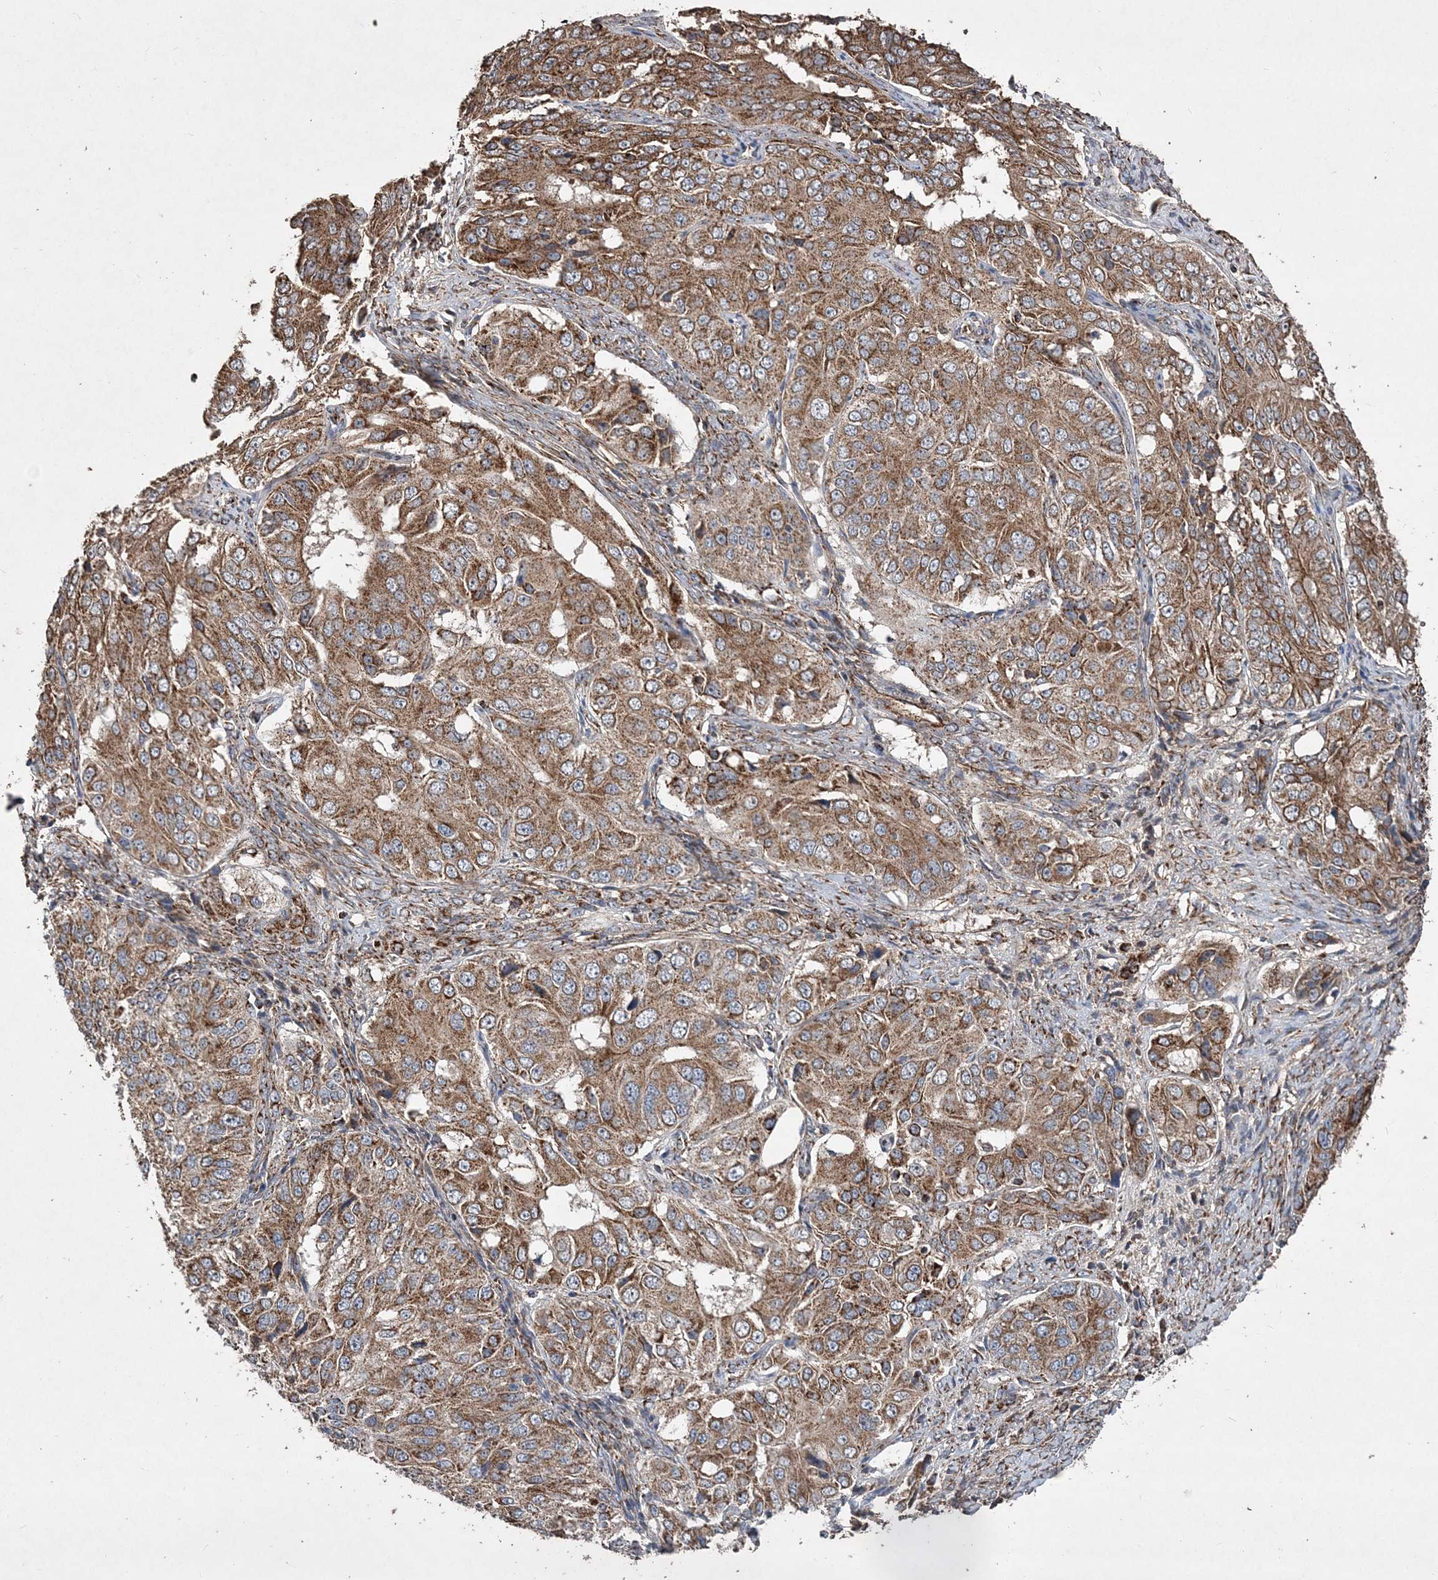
{"staining": {"intensity": "moderate", "quantity": ">75%", "location": "cytoplasmic/membranous"}, "tissue": "ovarian cancer", "cell_type": "Tumor cells", "image_type": "cancer", "snomed": [{"axis": "morphology", "description": "Carcinoma, endometroid"}, {"axis": "topography", "description": "Ovary"}], "caption": "Tumor cells display medium levels of moderate cytoplasmic/membranous positivity in about >75% of cells in human ovarian cancer (endometroid carcinoma).", "gene": "POC5", "patient": {"sex": "female", "age": 51}}